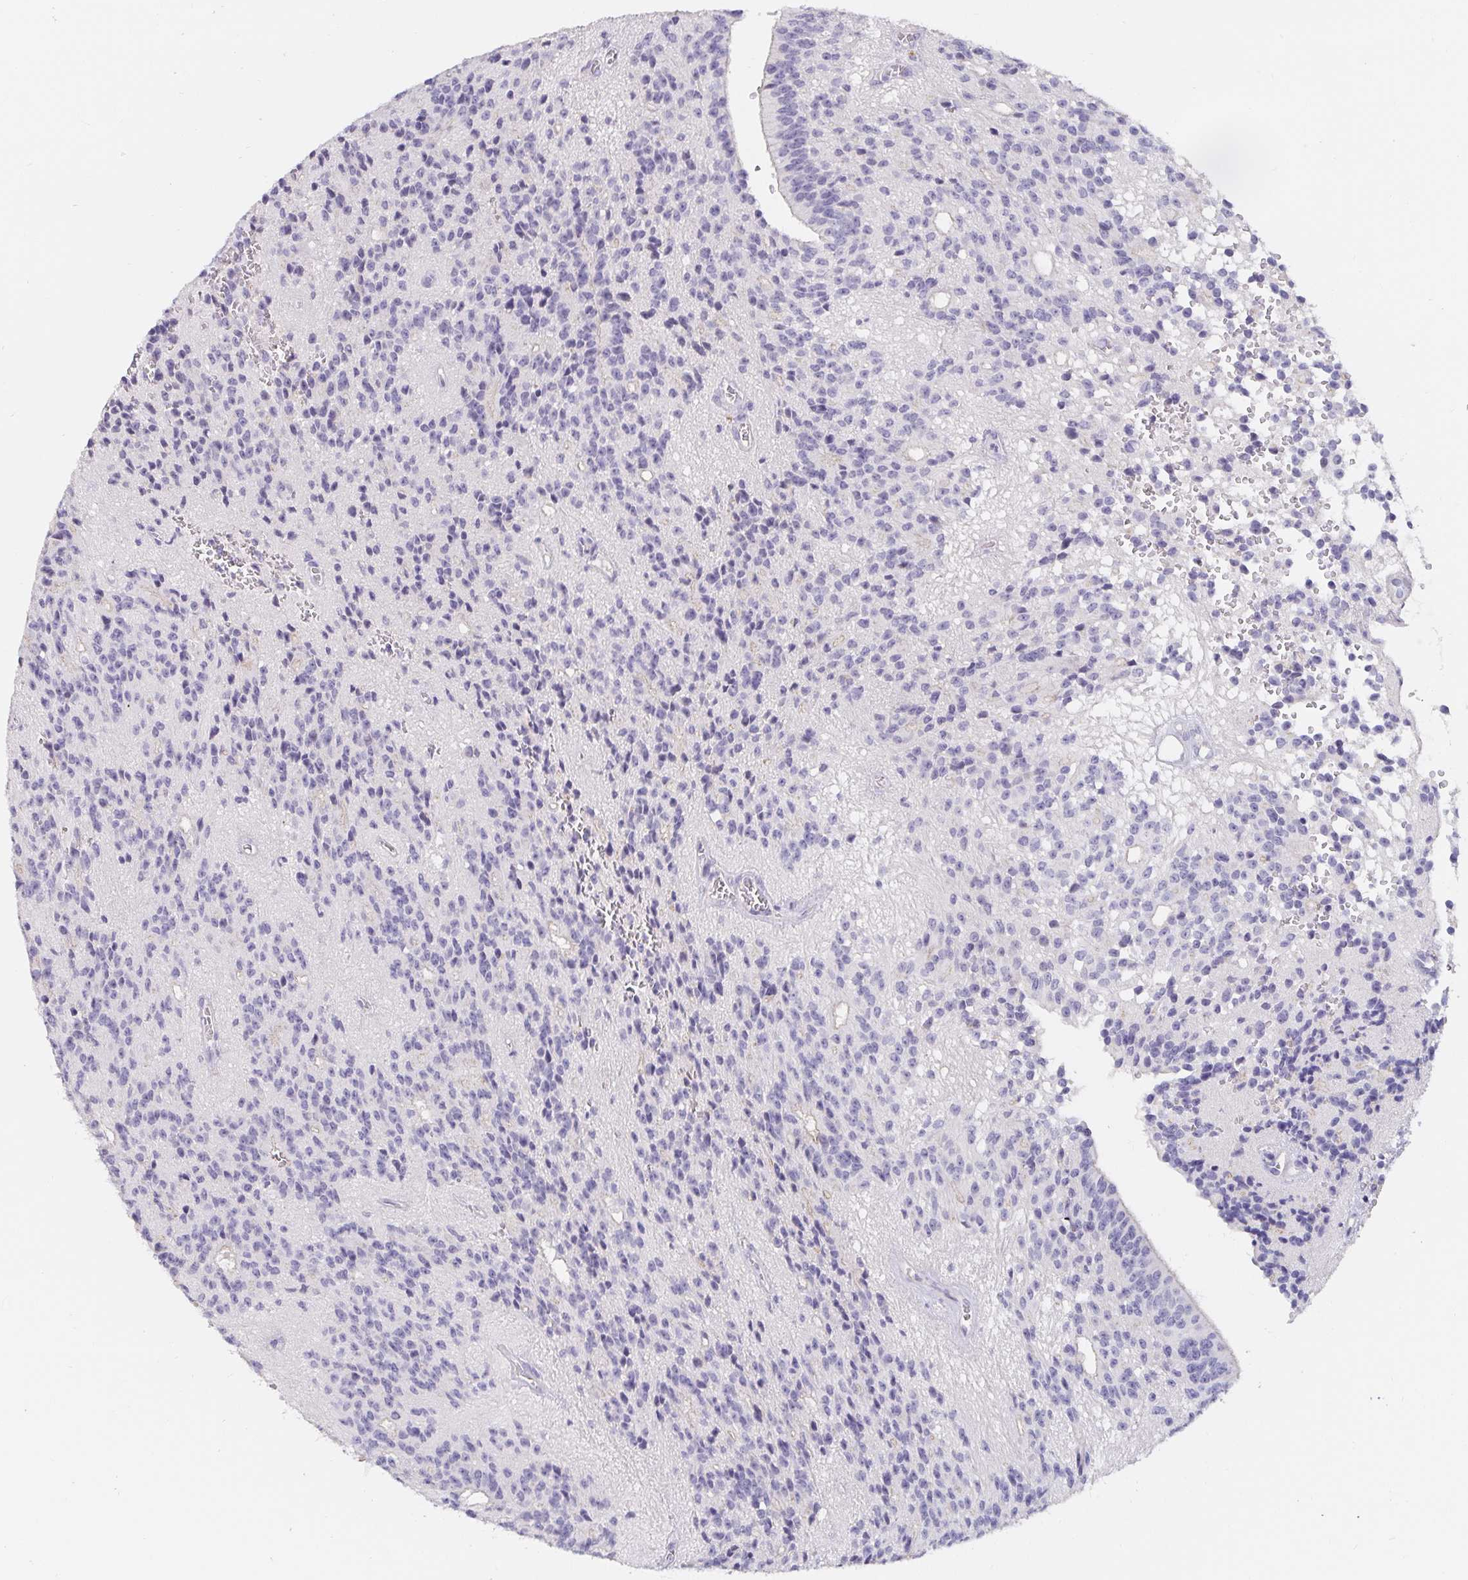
{"staining": {"intensity": "negative", "quantity": "none", "location": "none"}, "tissue": "glioma", "cell_type": "Tumor cells", "image_type": "cancer", "snomed": [{"axis": "morphology", "description": "Glioma, malignant, Low grade"}, {"axis": "topography", "description": "Brain"}], "caption": "An image of malignant glioma (low-grade) stained for a protein displays no brown staining in tumor cells. (Stains: DAB IHC with hematoxylin counter stain, Microscopy: brightfield microscopy at high magnification).", "gene": "PDX1", "patient": {"sex": "male", "age": 31}}